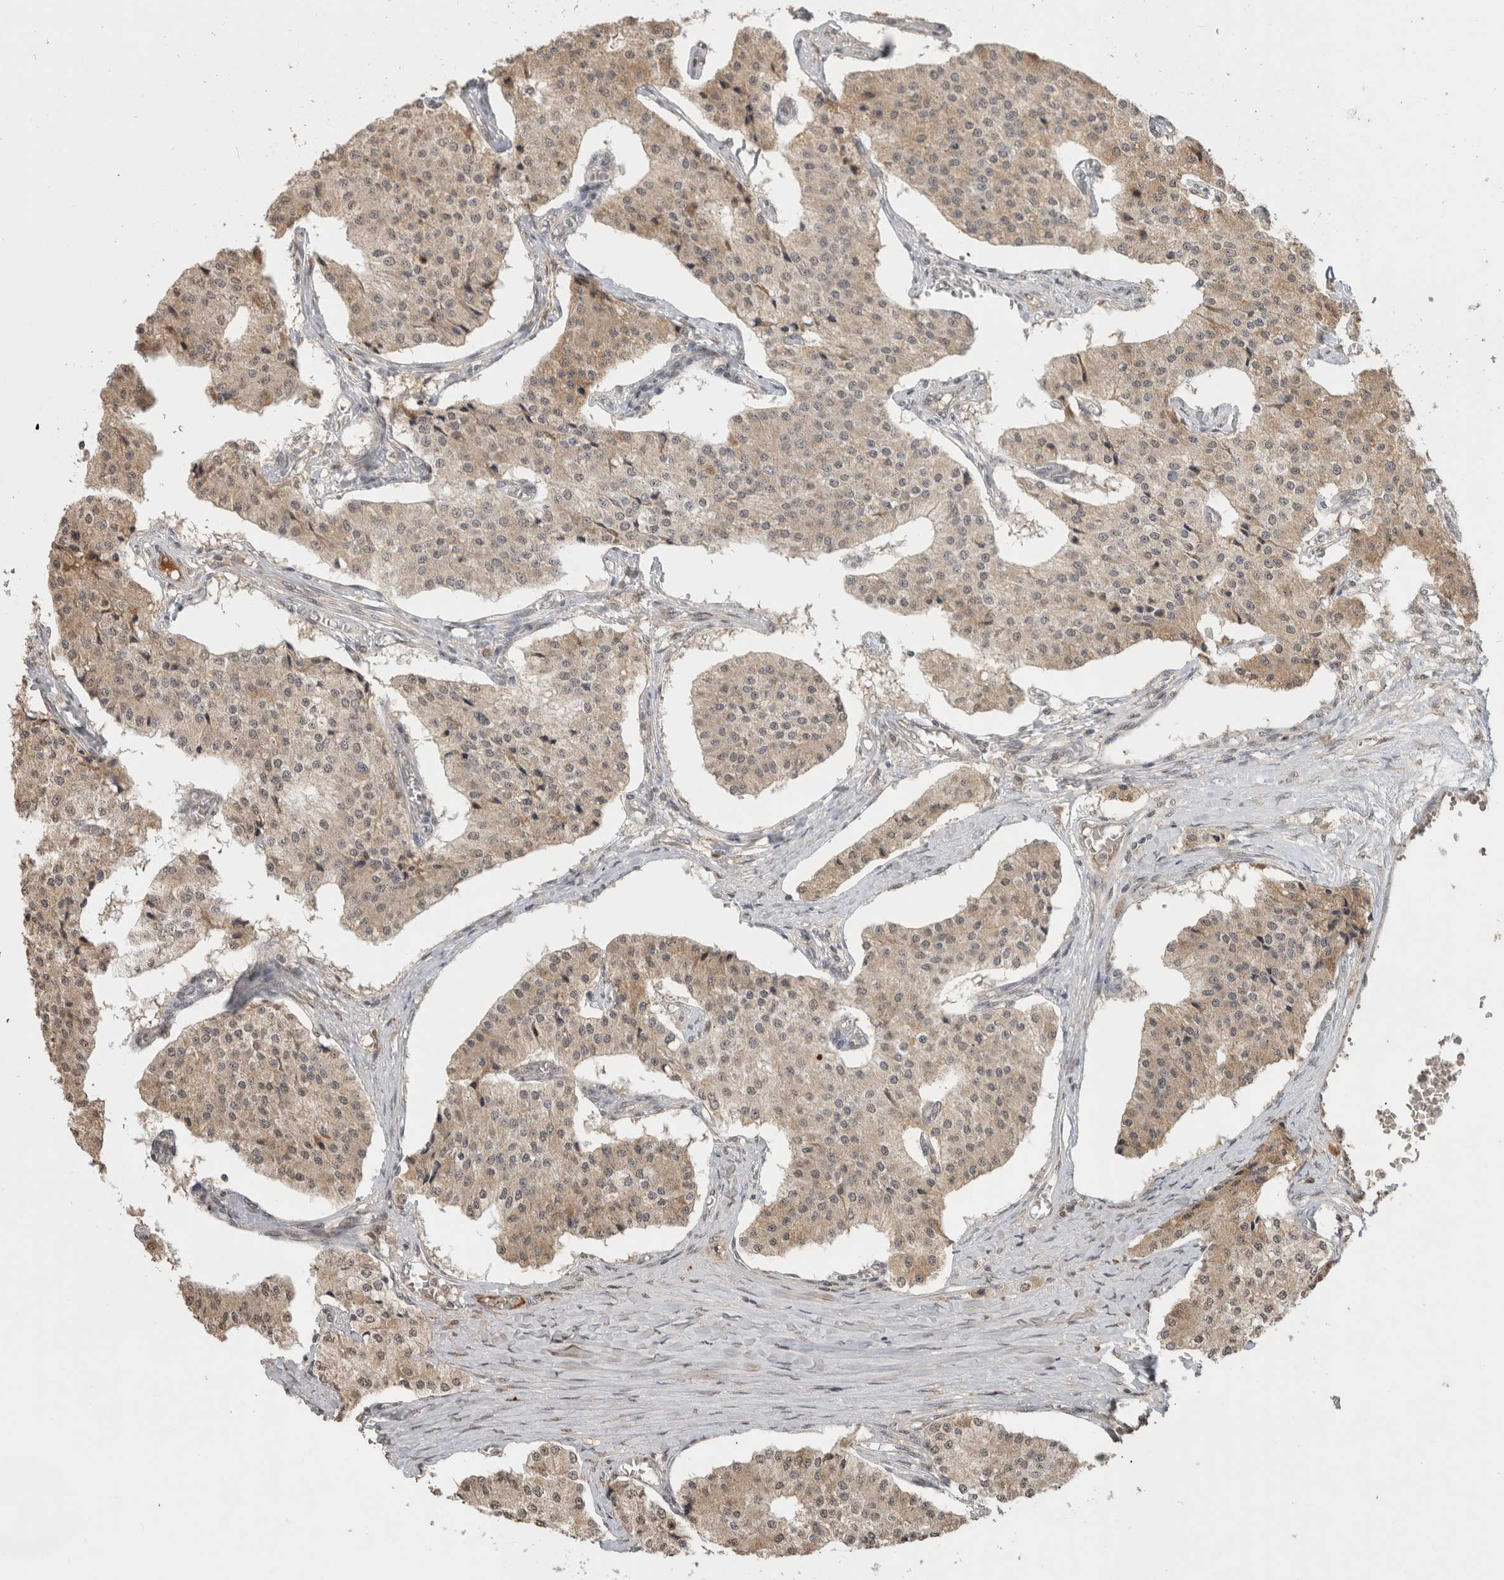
{"staining": {"intensity": "weak", "quantity": "25%-75%", "location": "cytoplasmic/membranous"}, "tissue": "carcinoid", "cell_type": "Tumor cells", "image_type": "cancer", "snomed": [{"axis": "morphology", "description": "Carcinoid, malignant, NOS"}, {"axis": "topography", "description": "Colon"}], "caption": "Immunohistochemistry (IHC) of human carcinoid demonstrates low levels of weak cytoplasmic/membranous positivity in approximately 25%-75% of tumor cells.", "gene": "FAM3A", "patient": {"sex": "female", "age": 52}}